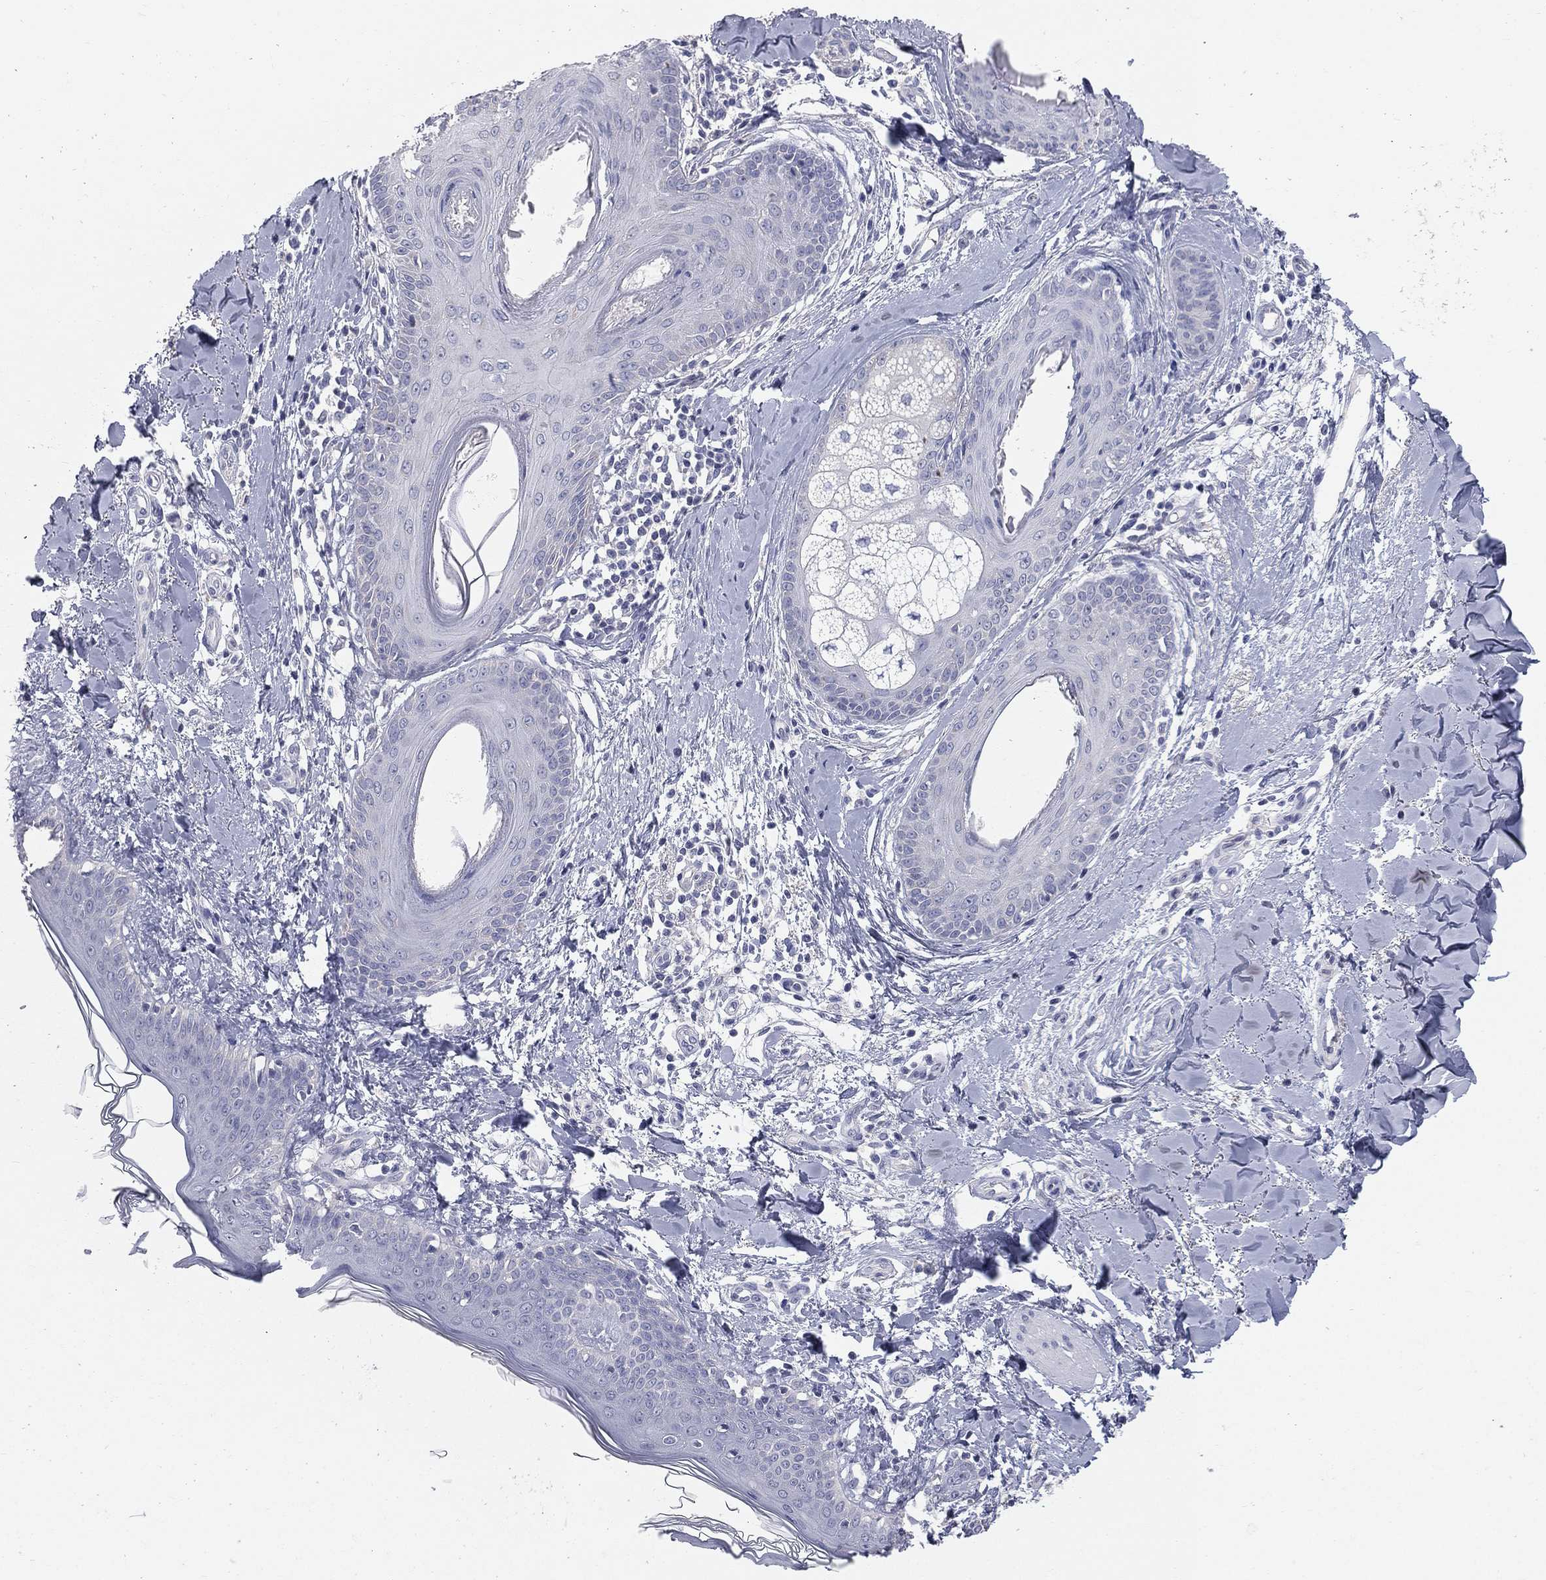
{"staining": {"intensity": "negative", "quantity": "none", "location": "none"}, "tissue": "skin", "cell_type": "Fibroblasts", "image_type": "normal", "snomed": [{"axis": "morphology", "description": "Normal tissue, NOS"}, {"axis": "morphology", "description": "Malignant melanoma, NOS"}, {"axis": "topography", "description": "Skin"}], "caption": "IHC of unremarkable human skin shows no expression in fibroblasts.", "gene": "STK31", "patient": {"sex": "female", "age": 34}}